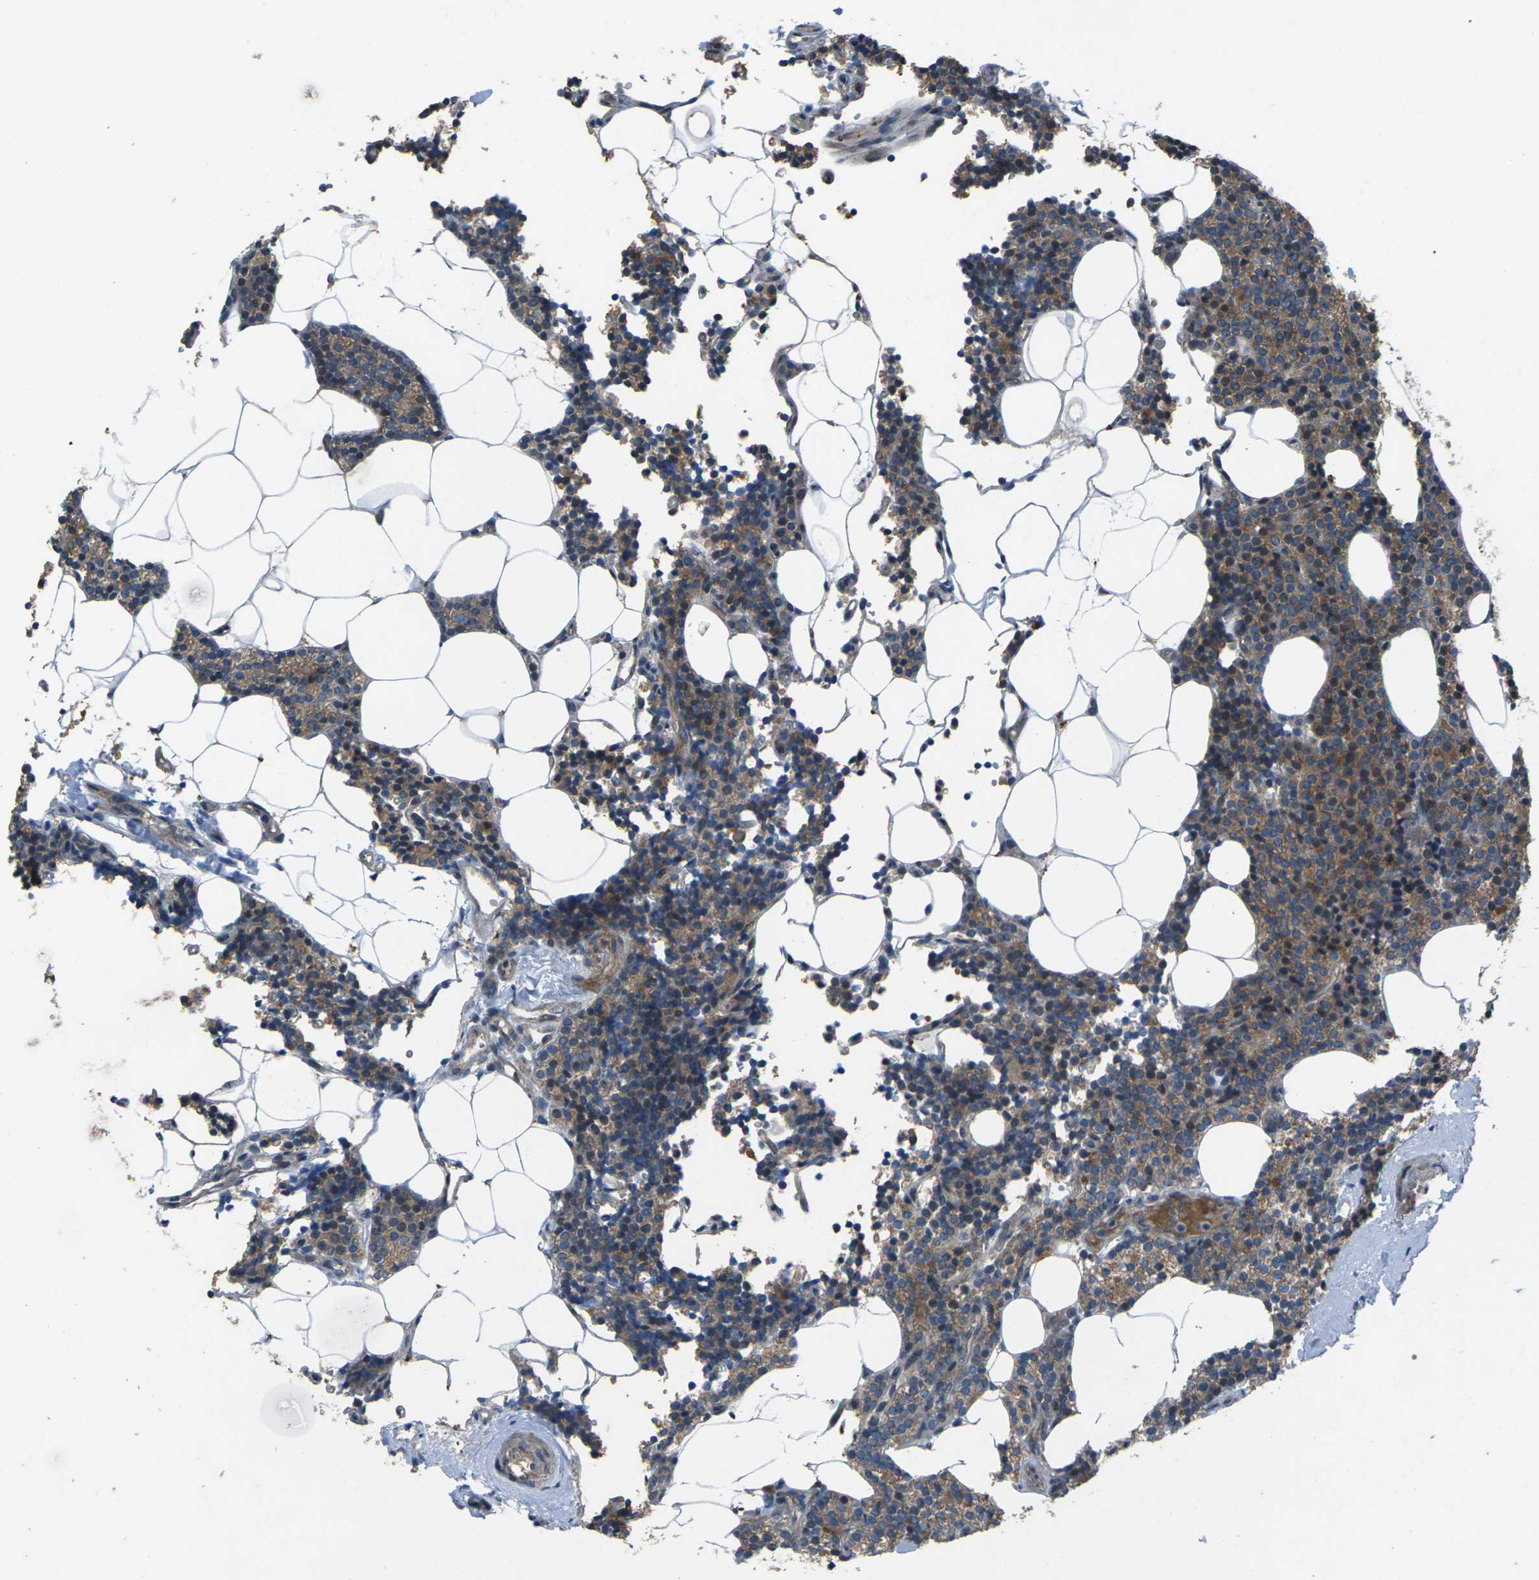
{"staining": {"intensity": "moderate", "quantity": ">75%", "location": "cytoplasmic/membranous"}, "tissue": "parathyroid gland", "cell_type": "Glandular cells", "image_type": "normal", "snomed": [{"axis": "morphology", "description": "Normal tissue, NOS"}, {"axis": "morphology", "description": "Adenoma, NOS"}, {"axis": "topography", "description": "Parathyroid gland"}], "caption": "This photomicrograph demonstrates immunohistochemistry (IHC) staining of benign human parathyroid gland, with medium moderate cytoplasmic/membranous positivity in approximately >75% of glandular cells.", "gene": "EDNRA", "patient": {"sex": "female", "age": 70}}